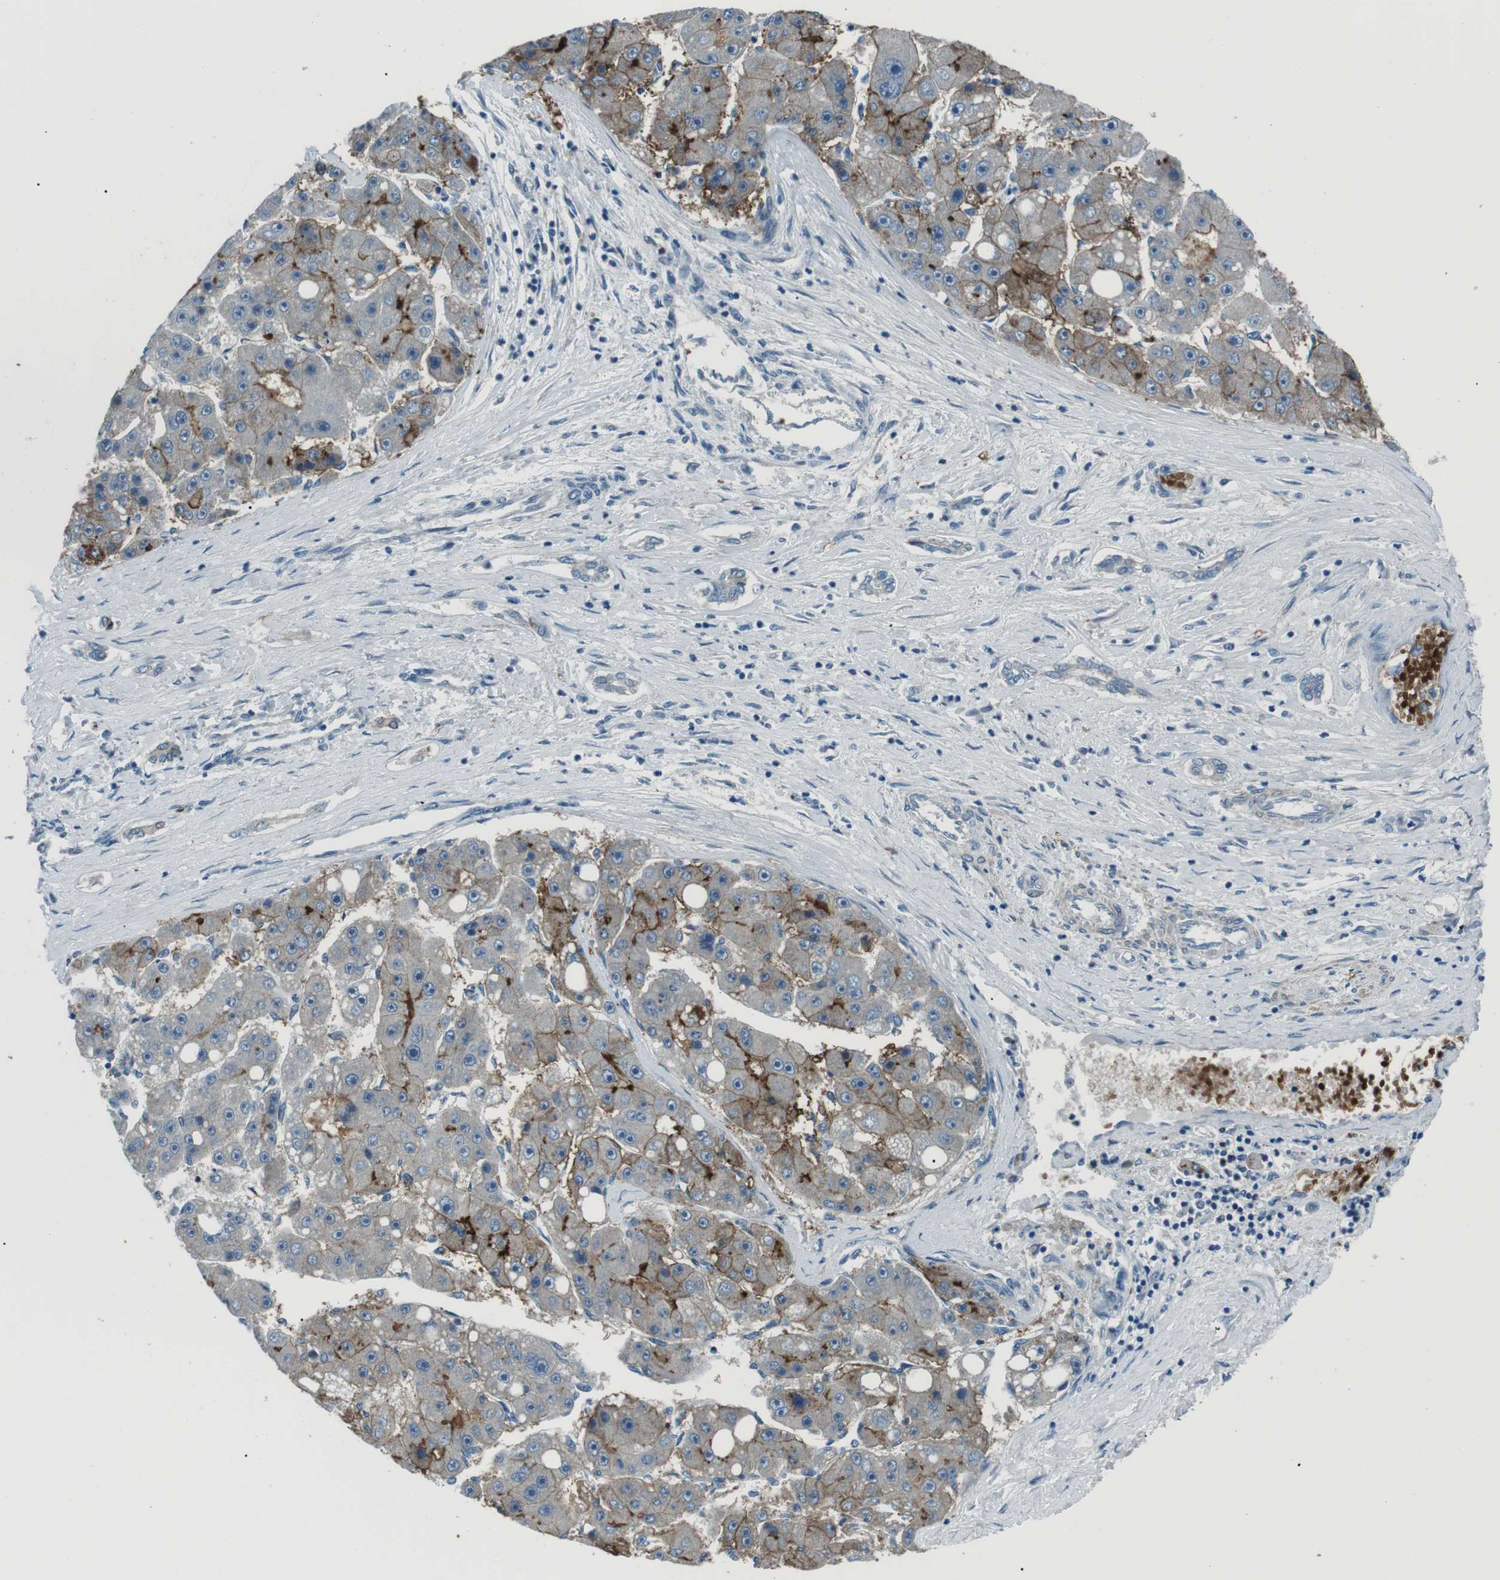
{"staining": {"intensity": "moderate", "quantity": "<25%", "location": "cytoplasmic/membranous"}, "tissue": "liver cancer", "cell_type": "Tumor cells", "image_type": "cancer", "snomed": [{"axis": "morphology", "description": "Carcinoma, Hepatocellular, NOS"}, {"axis": "topography", "description": "Liver"}], "caption": "Approximately <25% of tumor cells in human liver cancer demonstrate moderate cytoplasmic/membranous protein expression as visualized by brown immunohistochemical staining.", "gene": "ST6GAL1", "patient": {"sex": "female", "age": 61}}